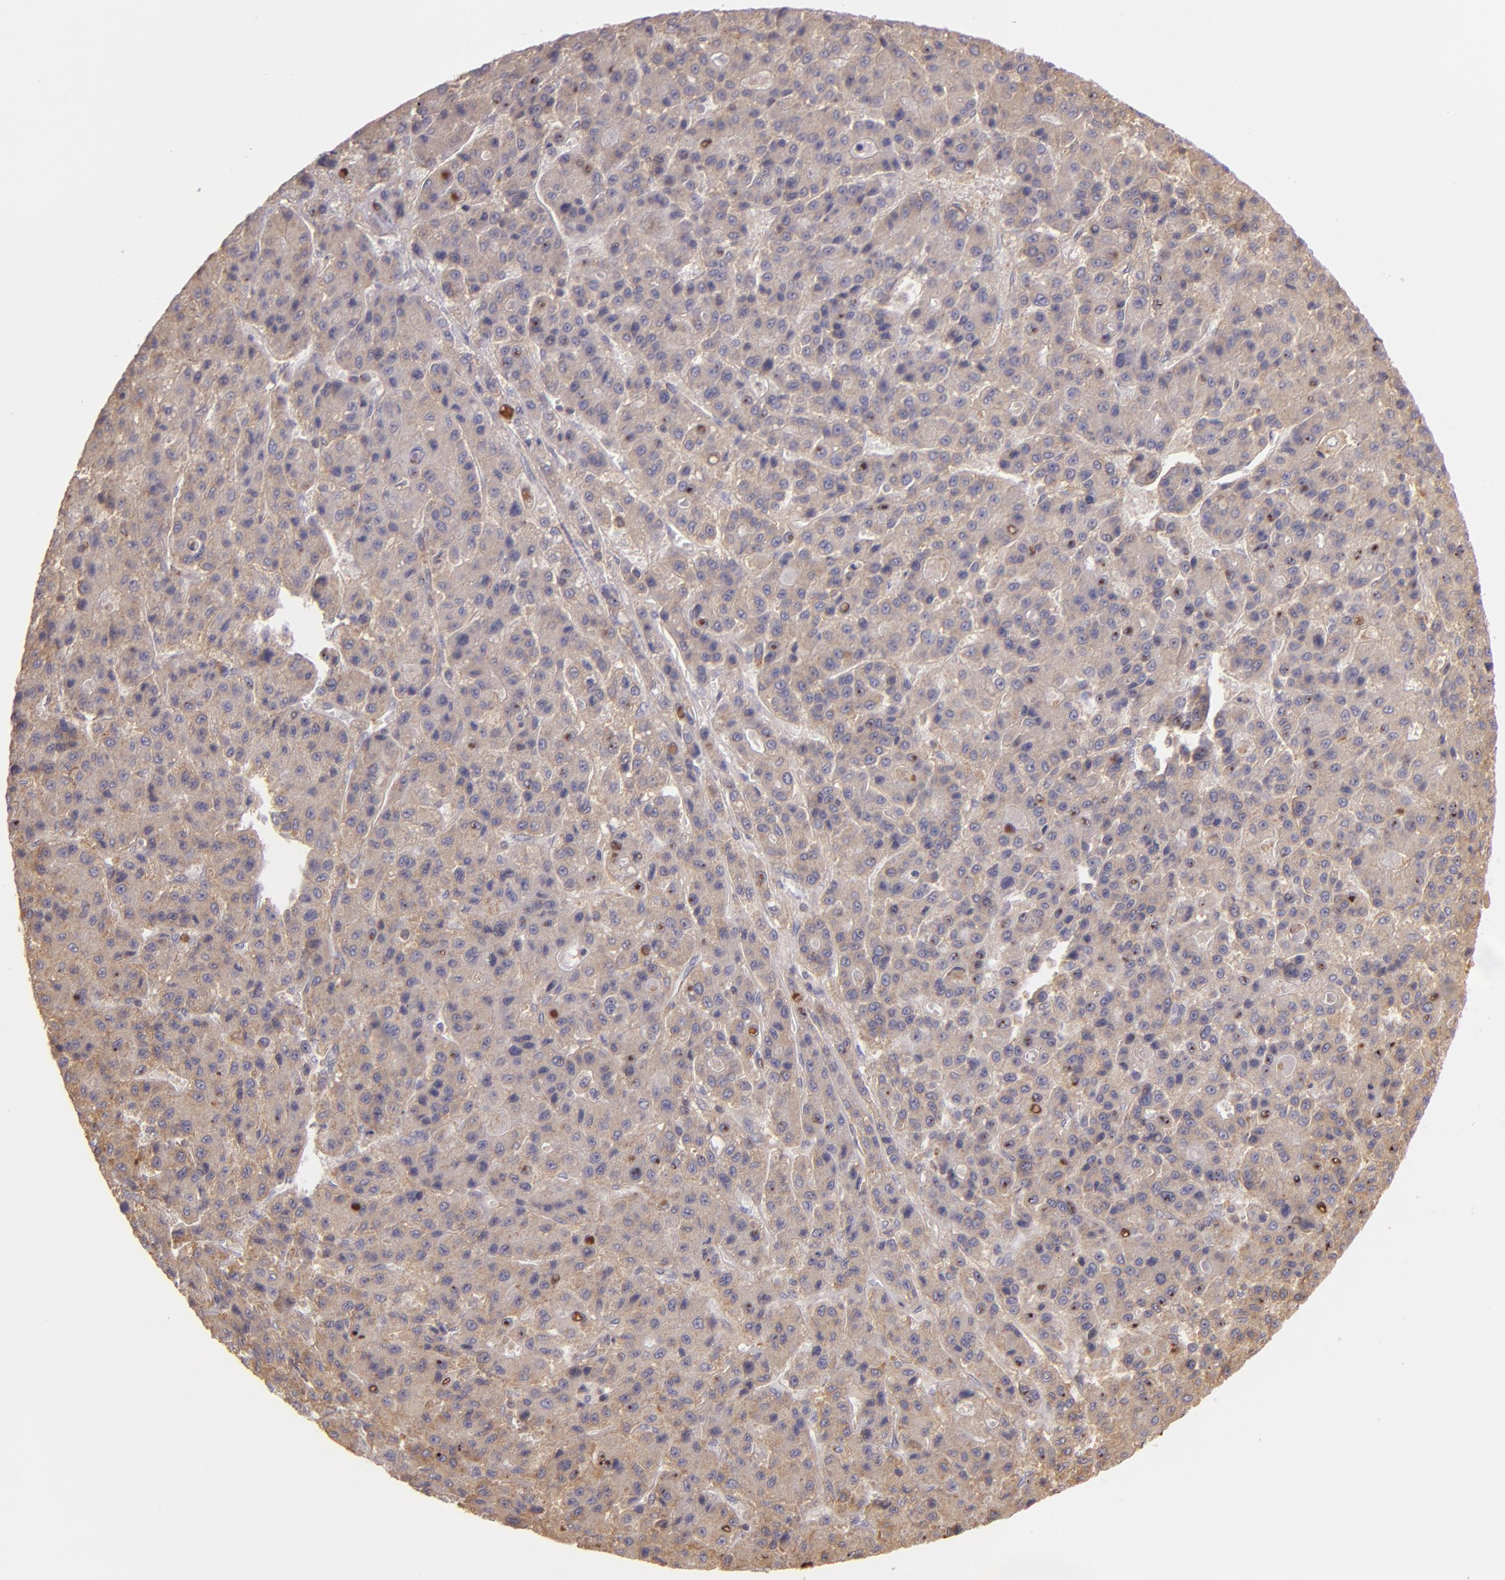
{"staining": {"intensity": "moderate", "quantity": ">75%", "location": "cytoplasmic/membranous"}, "tissue": "liver cancer", "cell_type": "Tumor cells", "image_type": "cancer", "snomed": [{"axis": "morphology", "description": "Carcinoma, Hepatocellular, NOS"}, {"axis": "topography", "description": "Liver"}], "caption": "This micrograph demonstrates immunohistochemistry (IHC) staining of hepatocellular carcinoma (liver), with medium moderate cytoplasmic/membranous staining in about >75% of tumor cells.", "gene": "ECE1", "patient": {"sex": "male", "age": 70}}